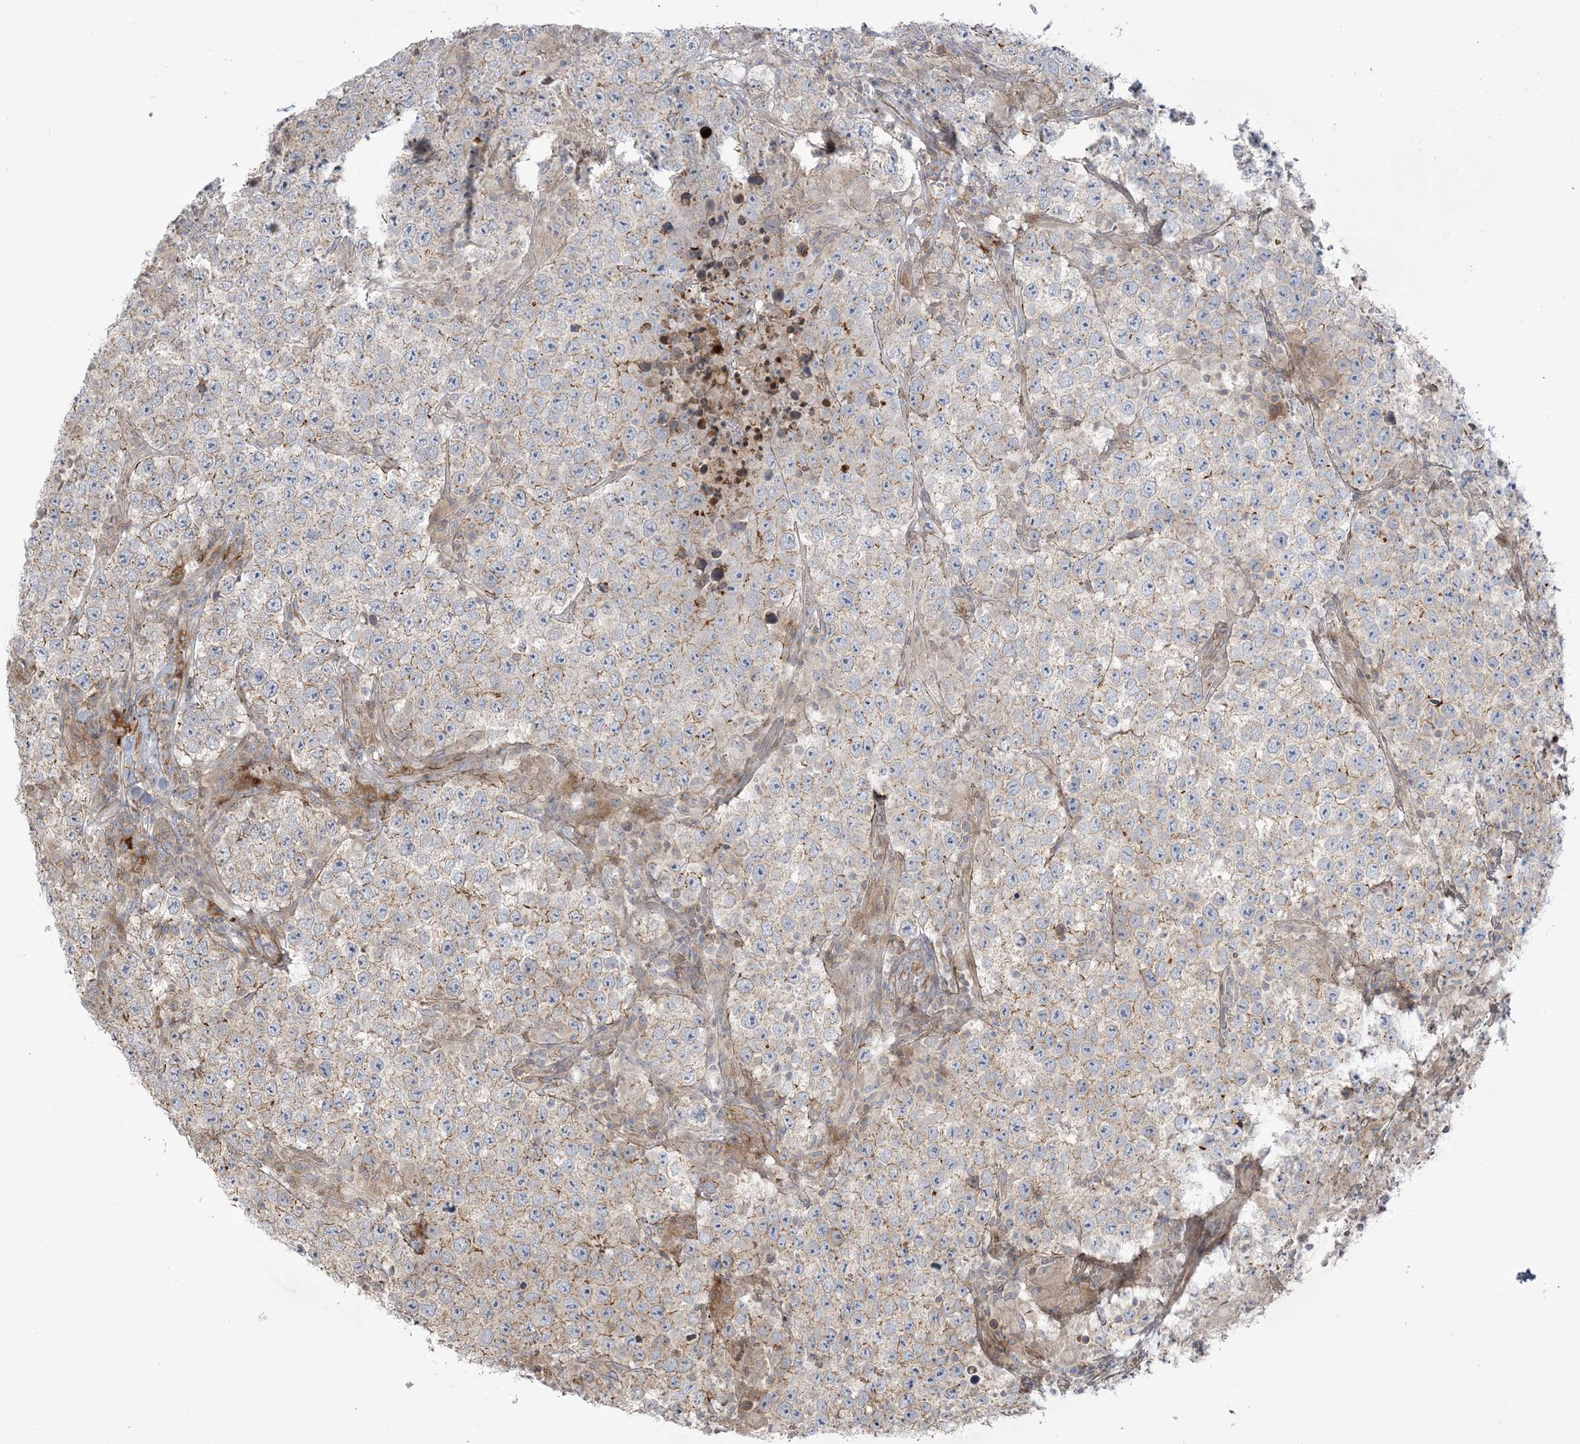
{"staining": {"intensity": "weak", "quantity": "25%-75%", "location": "cytoplasmic/membranous"}, "tissue": "testis cancer", "cell_type": "Tumor cells", "image_type": "cancer", "snomed": [{"axis": "morphology", "description": "Normal tissue, NOS"}, {"axis": "morphology", "description": "Urothelial carcinoma, High grade"}, {"axis": "morphology", "description": "Seminoma, NOS"}, {"axis": "morphology", "description": "Carcinoma, Embryonal, NOS"}, {"axis": "topography", "description": "Urinary bladder"}, {"axis": "topography", "description": "Testis"}], "caption": "Brown immunohistochemical staining in testis cancer (high-grade urothelial carcinoma) displays weak cytoplasmic/membranous expression in about 25%-75% of tumor cells. Immunohistochemistry stains the protein of interest in brown and the nuclei are stained blue.", "gene": "ICMT", "patient": {"sex": "male", "age": 41}}